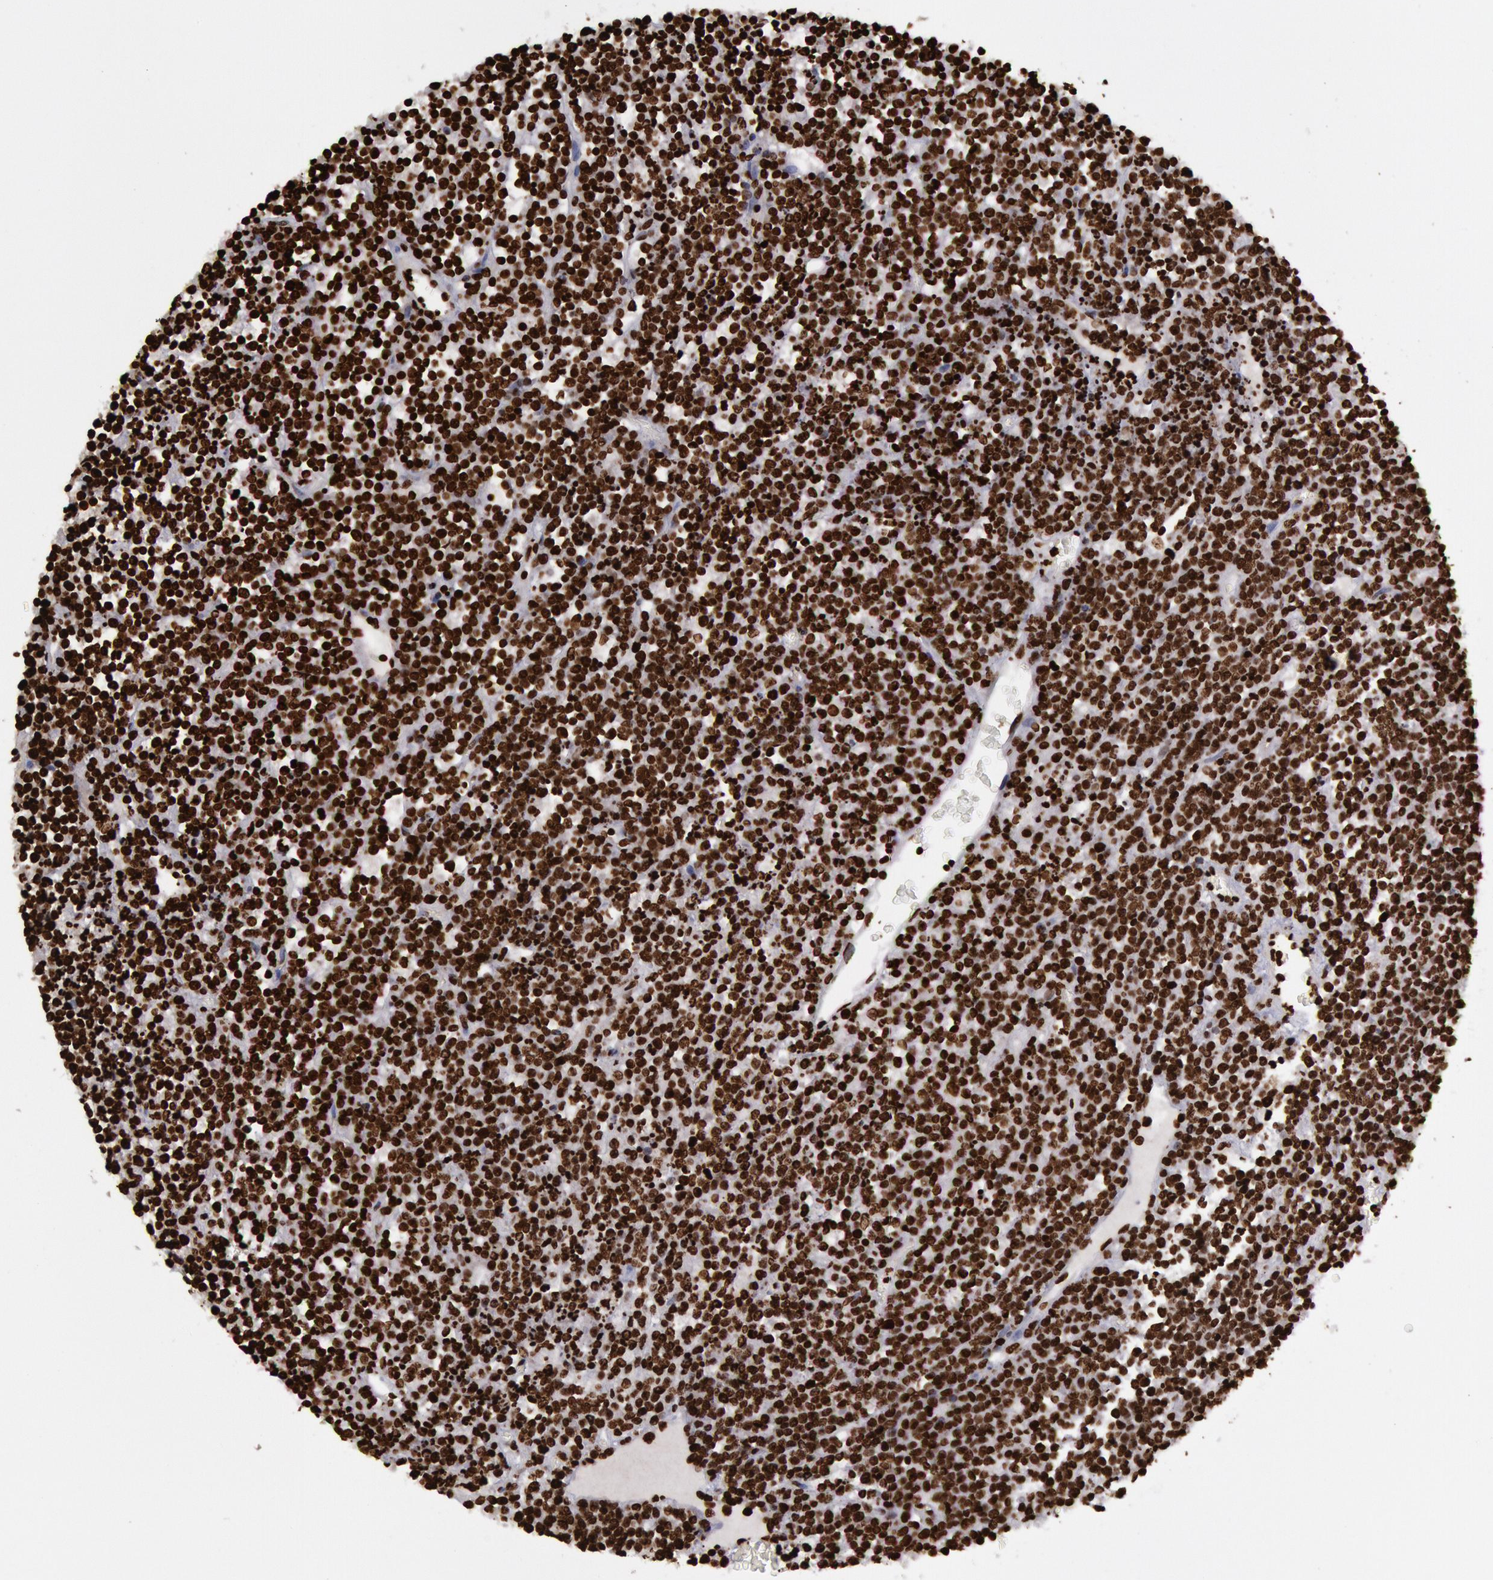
{"staining": {"intensity": "strong", "quantity": ">75%", "location": "nuclear"}, "tissue": "lymphoma", "cell_type": "Tumor cells", "image_type": "cancer", "snomed": [{"axis": "morphology", "description": "Malignant lymphoma, non-Hodgkin's type, High grade"}, {"axis": "topography", "description": "Ovary"}], "caption": "IHC image of human lymphoma stained for a protein (brown), which demonstrates high levels of strong nuclear positivity in about >75% of tumor cells.", "gene": "H3-4", "patient": {"sex": "female", "age": 56}}